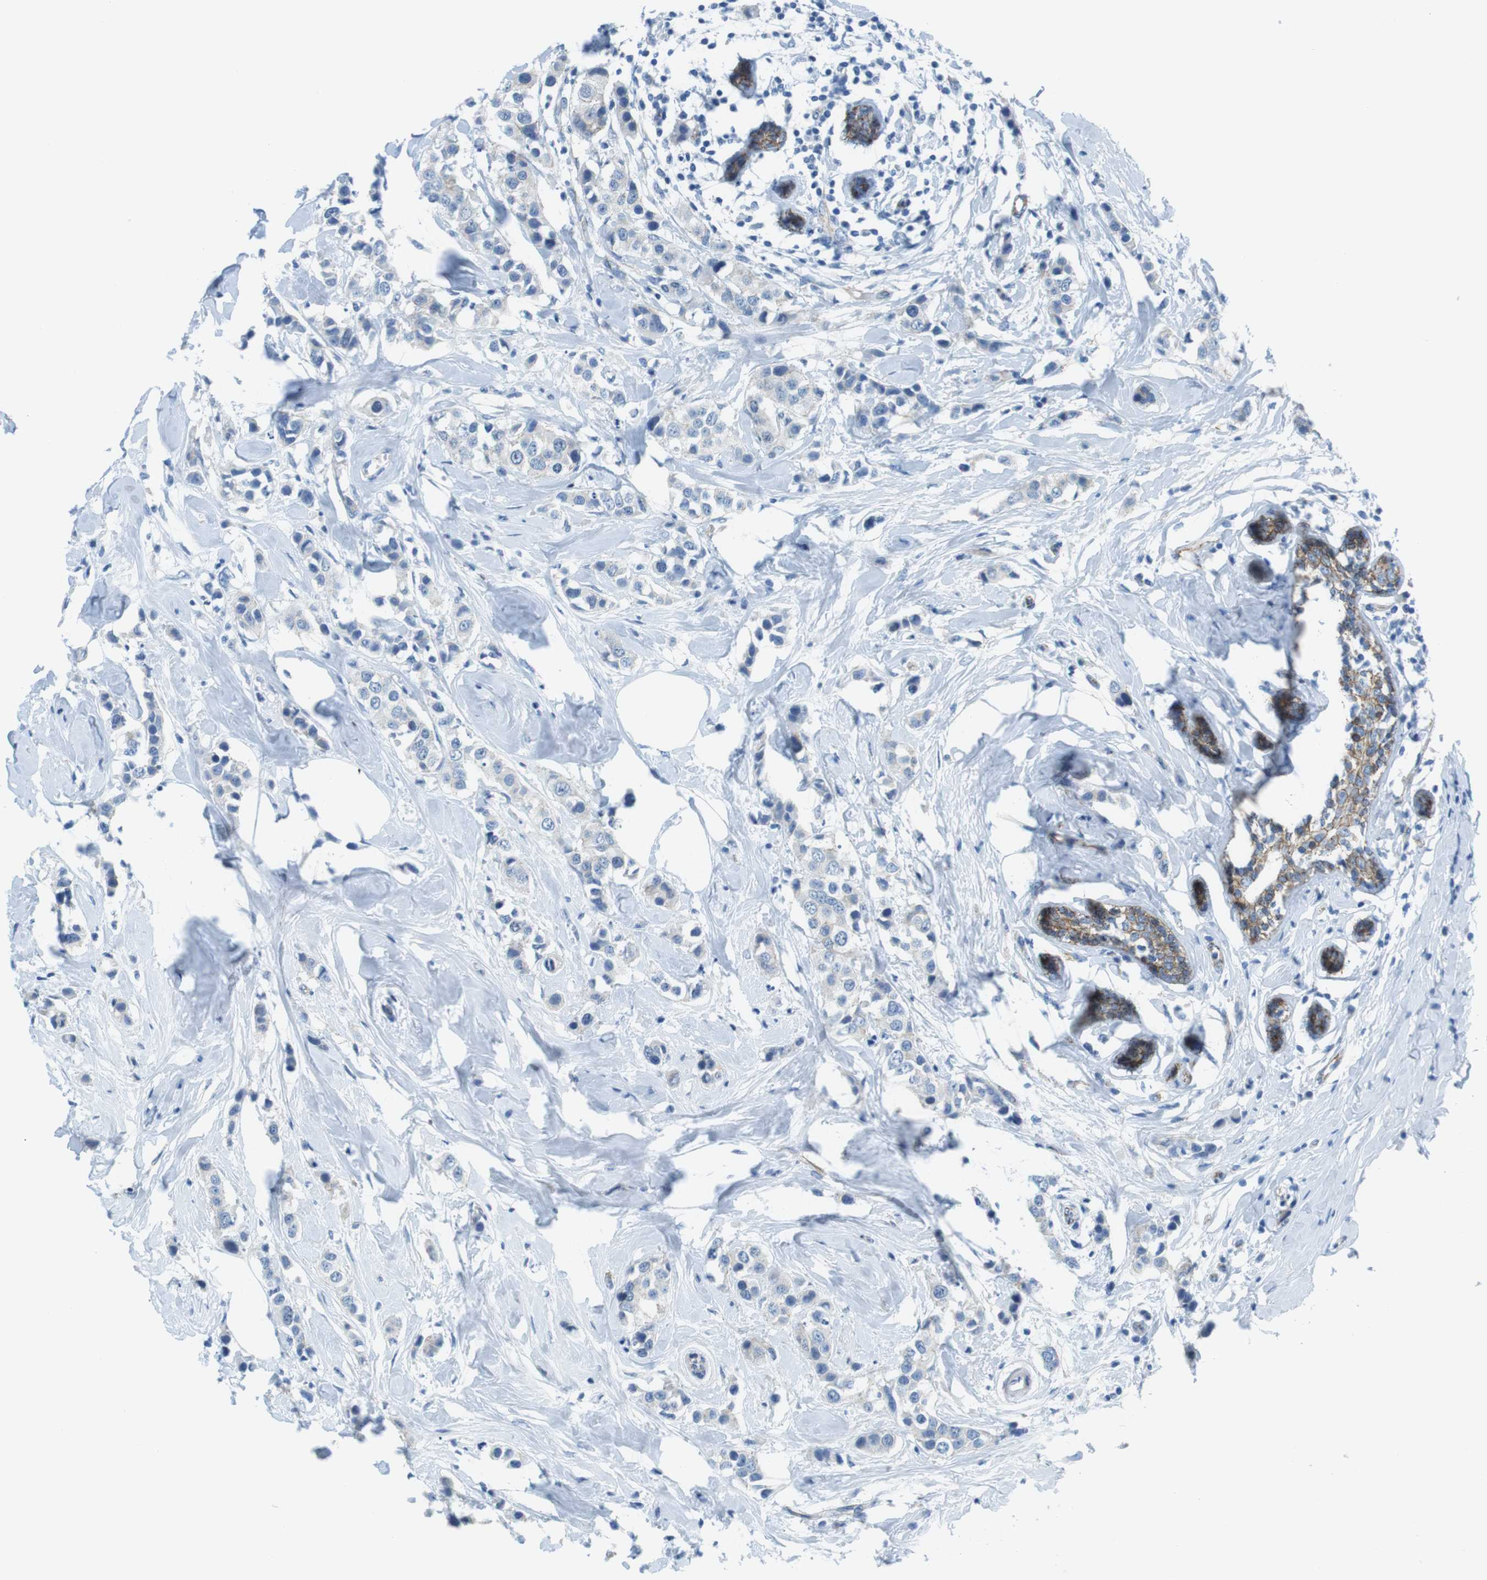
{"staining": {"intensity": "negative", "quantity": "none", "location": "none"}, "tissue": "breast cancer", "cell_type": "Tumor cells", "image_type": "cancer", "snomed": [{"axis": "morphology", "description": "Normal tissue, NOS"}, {"axis": "morphology", "description": "Duct carcinoma"}, {"axis": "topography", "description": "Breast"}], "caption": "Immunohistochemical staining of invasive ductal carcinoma (breast) reveals no significant positivity in tumor cells.", "gene": "SLC6A6", "patient": {"sex": "female", "age": 50}}